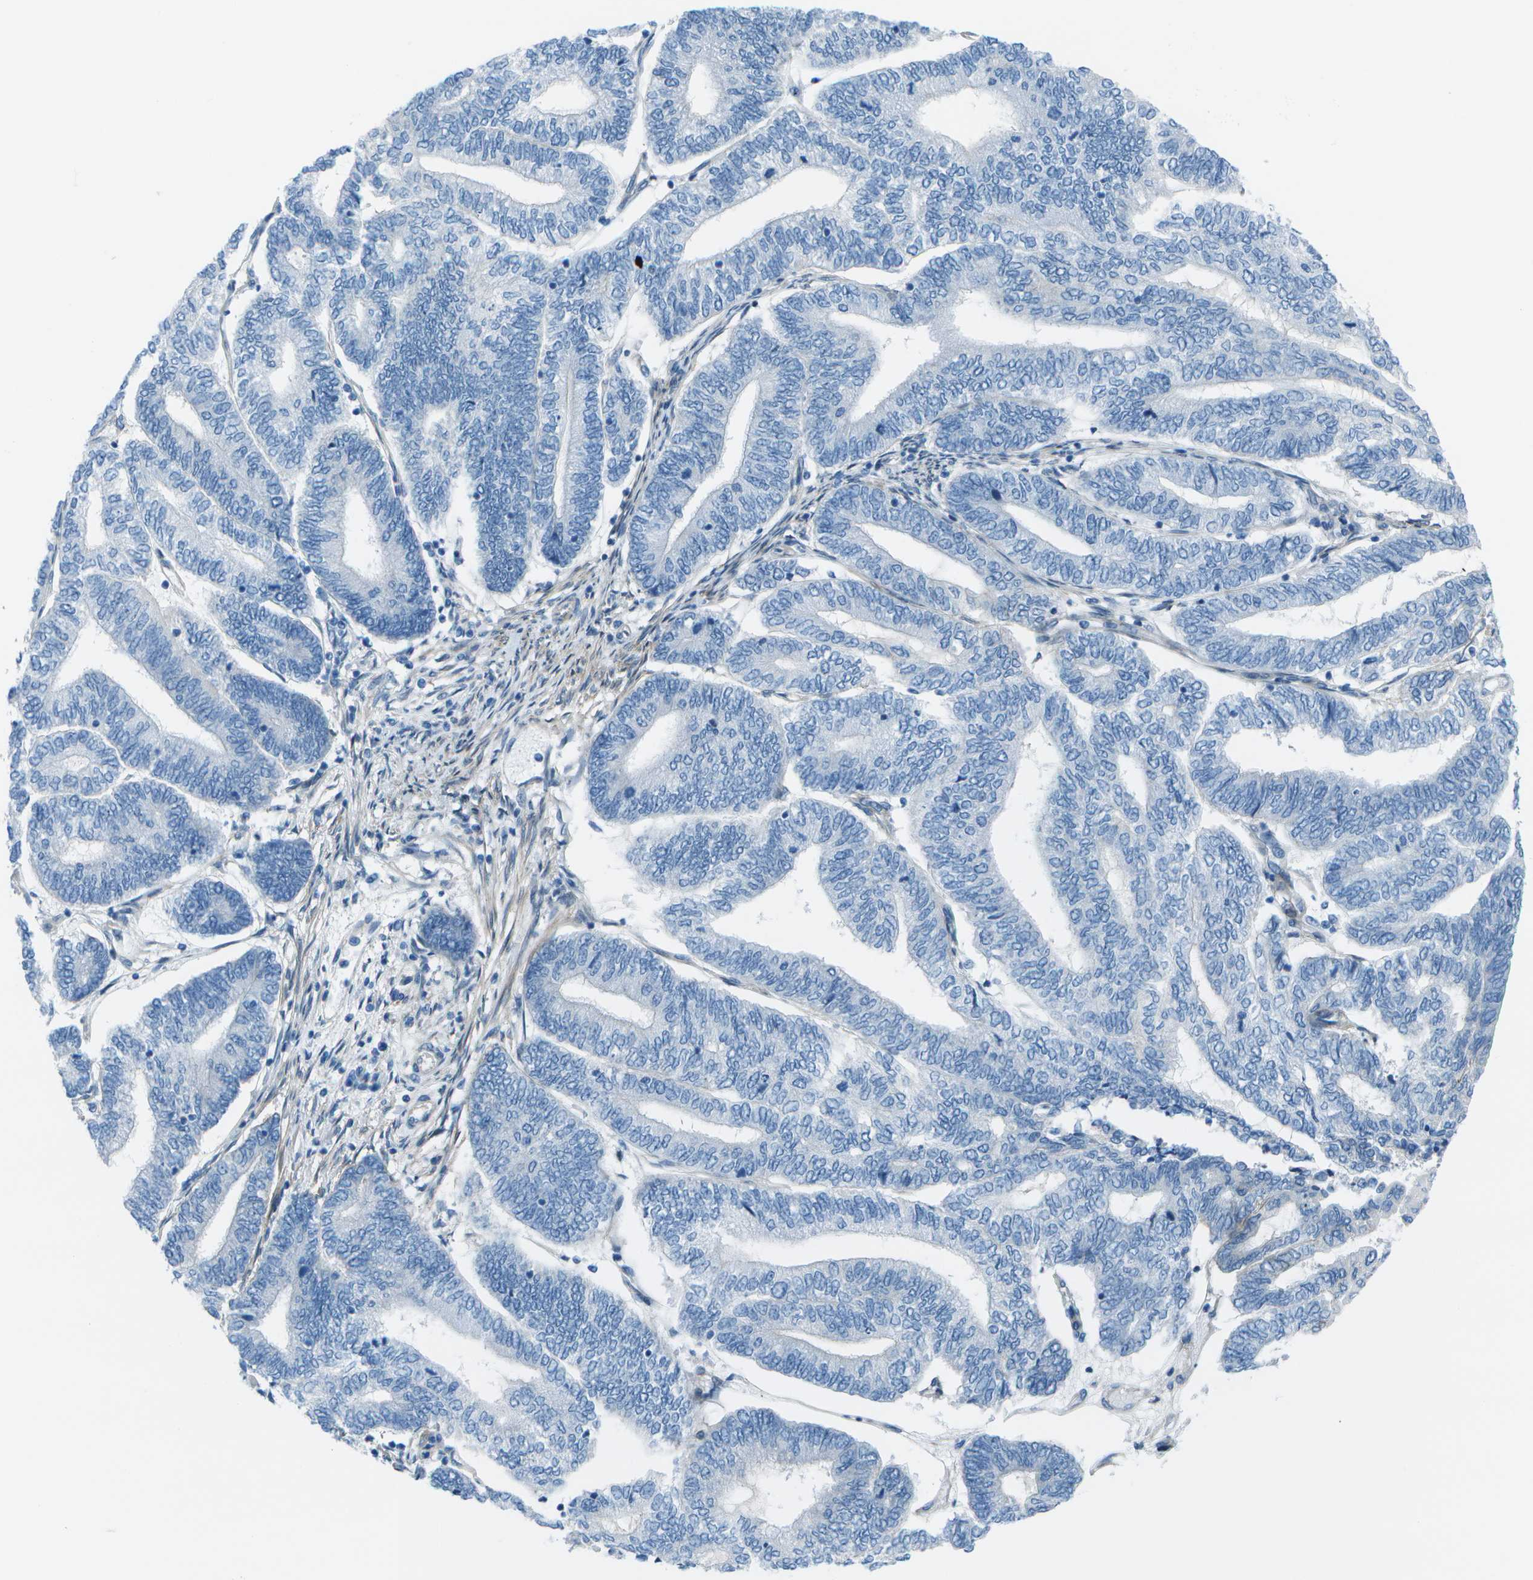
{"staining": {"intensity": "negative", "quantity": "none", "location": "none"}, "tissue": "endometrial cancer", "cell_type": "Tumor cells", "image_type": "cancer", "snomed": [{"axis": "morphology", "description": "Adenocarcinoma, NOS"}, {"axis": "topography", "description": "Uterus"}, {"axis": "topography", "description": "Endometrium"}], "caption": "A photomicrograph of human adenocarcinoma (endometrial) is negative for staining in tumor cells. Brightfield microscopy of immunohistochemistry stained with DAB (brown) and hematoxylin (blue), captured at high magnification.", "gene": "SORBS3", "patient": {"sex": "female", "age": 70}}